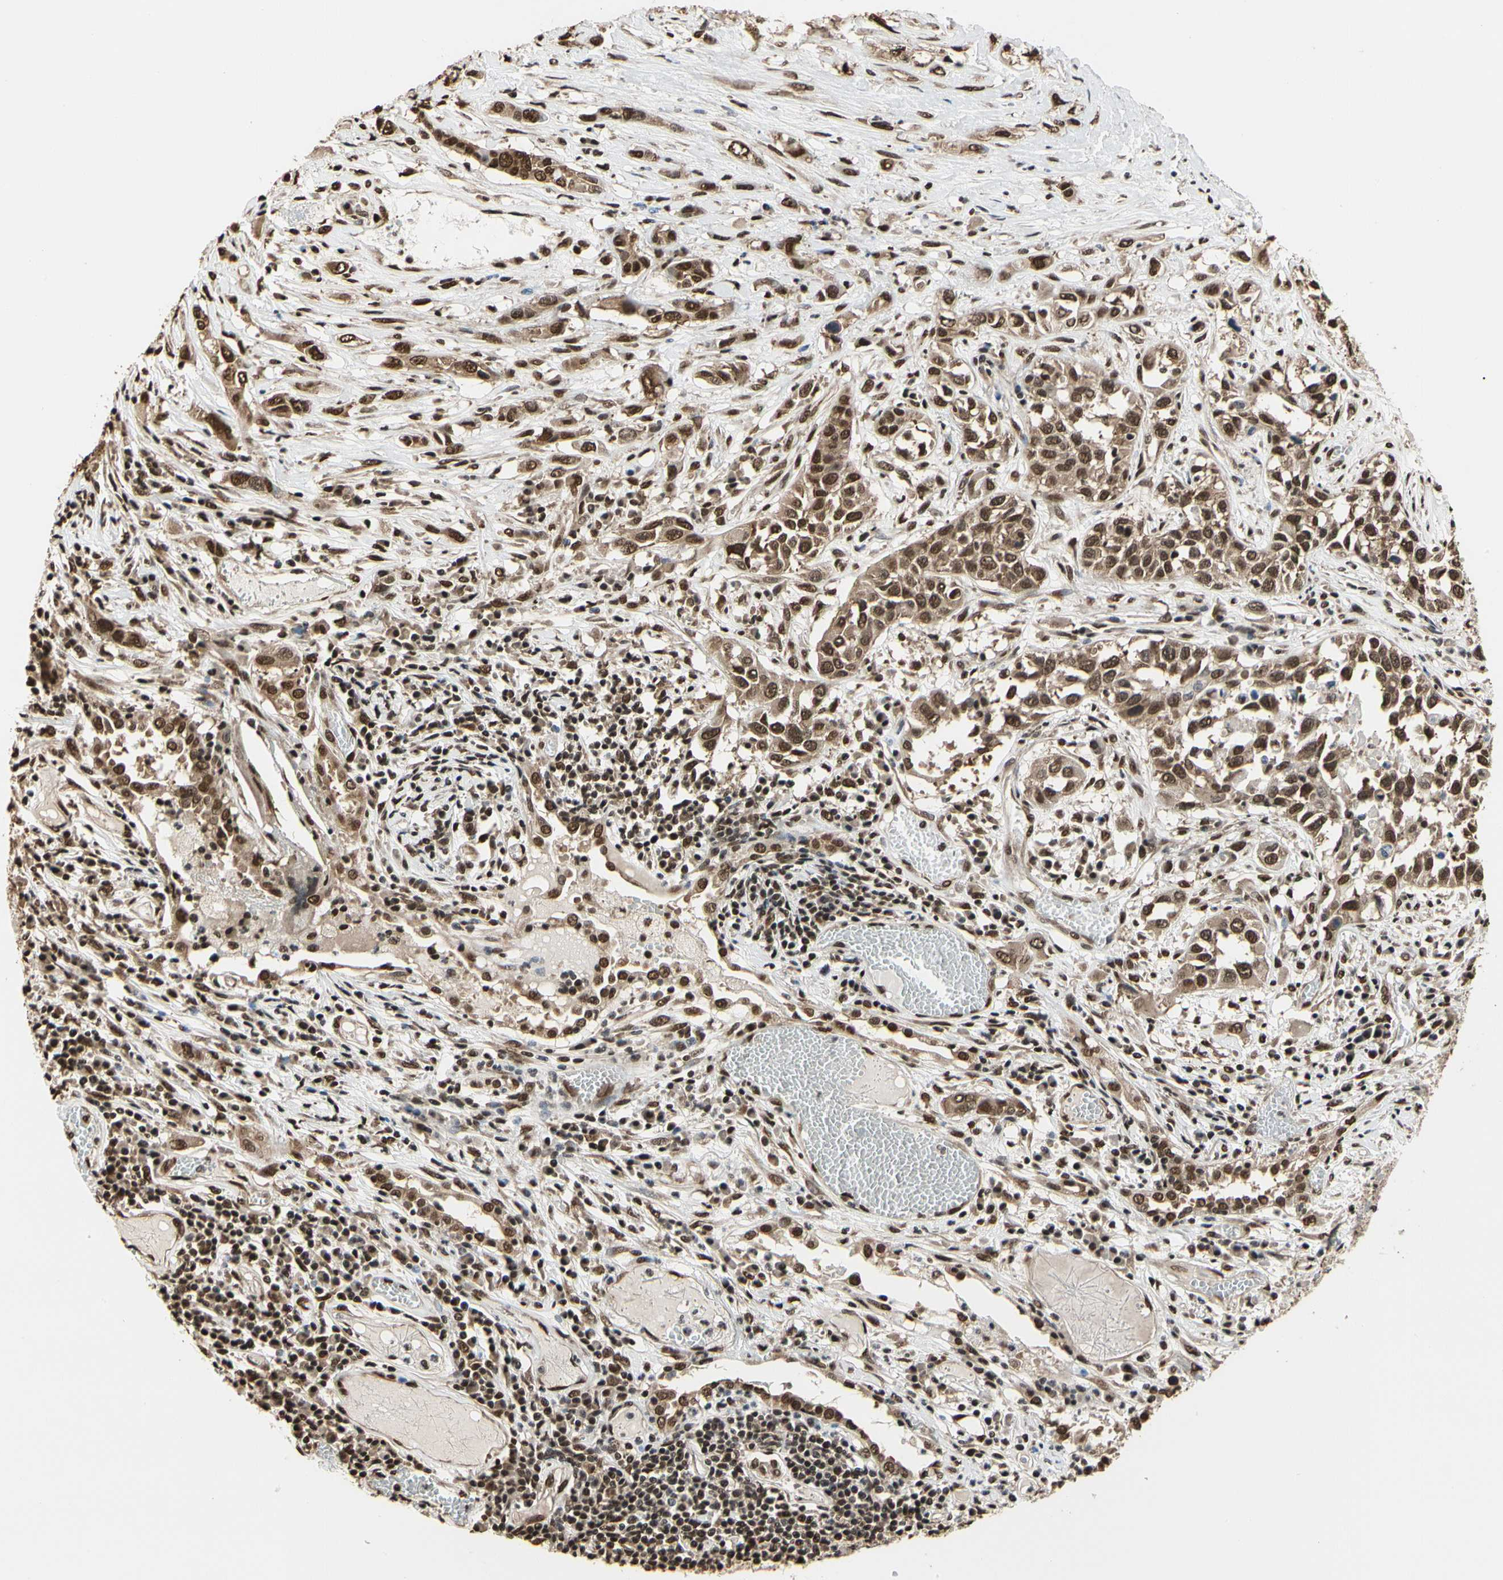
{"staining": {"intensity": "strong", "quantity": ">75%", "location": "cytoplasmic/membranous,nuclear"}, "tissue": "lung cancer", "cell_type": "Tumor cells", "image_type": "cancer", "snomed": [{"axis": "morphology", "description": "Squamous cell carcinoma, NOS"}, {"axis": "topography", "description": "Lung"}], "caption": "Protein expression analysis of human lung squamous cell carcinoma reveals strong cytoplasmic/membranous and nuclear staining in approximately >75% of tumor cells.", "gene": "HNRNPK", "patient": {"sex": "male", "age": 71}}